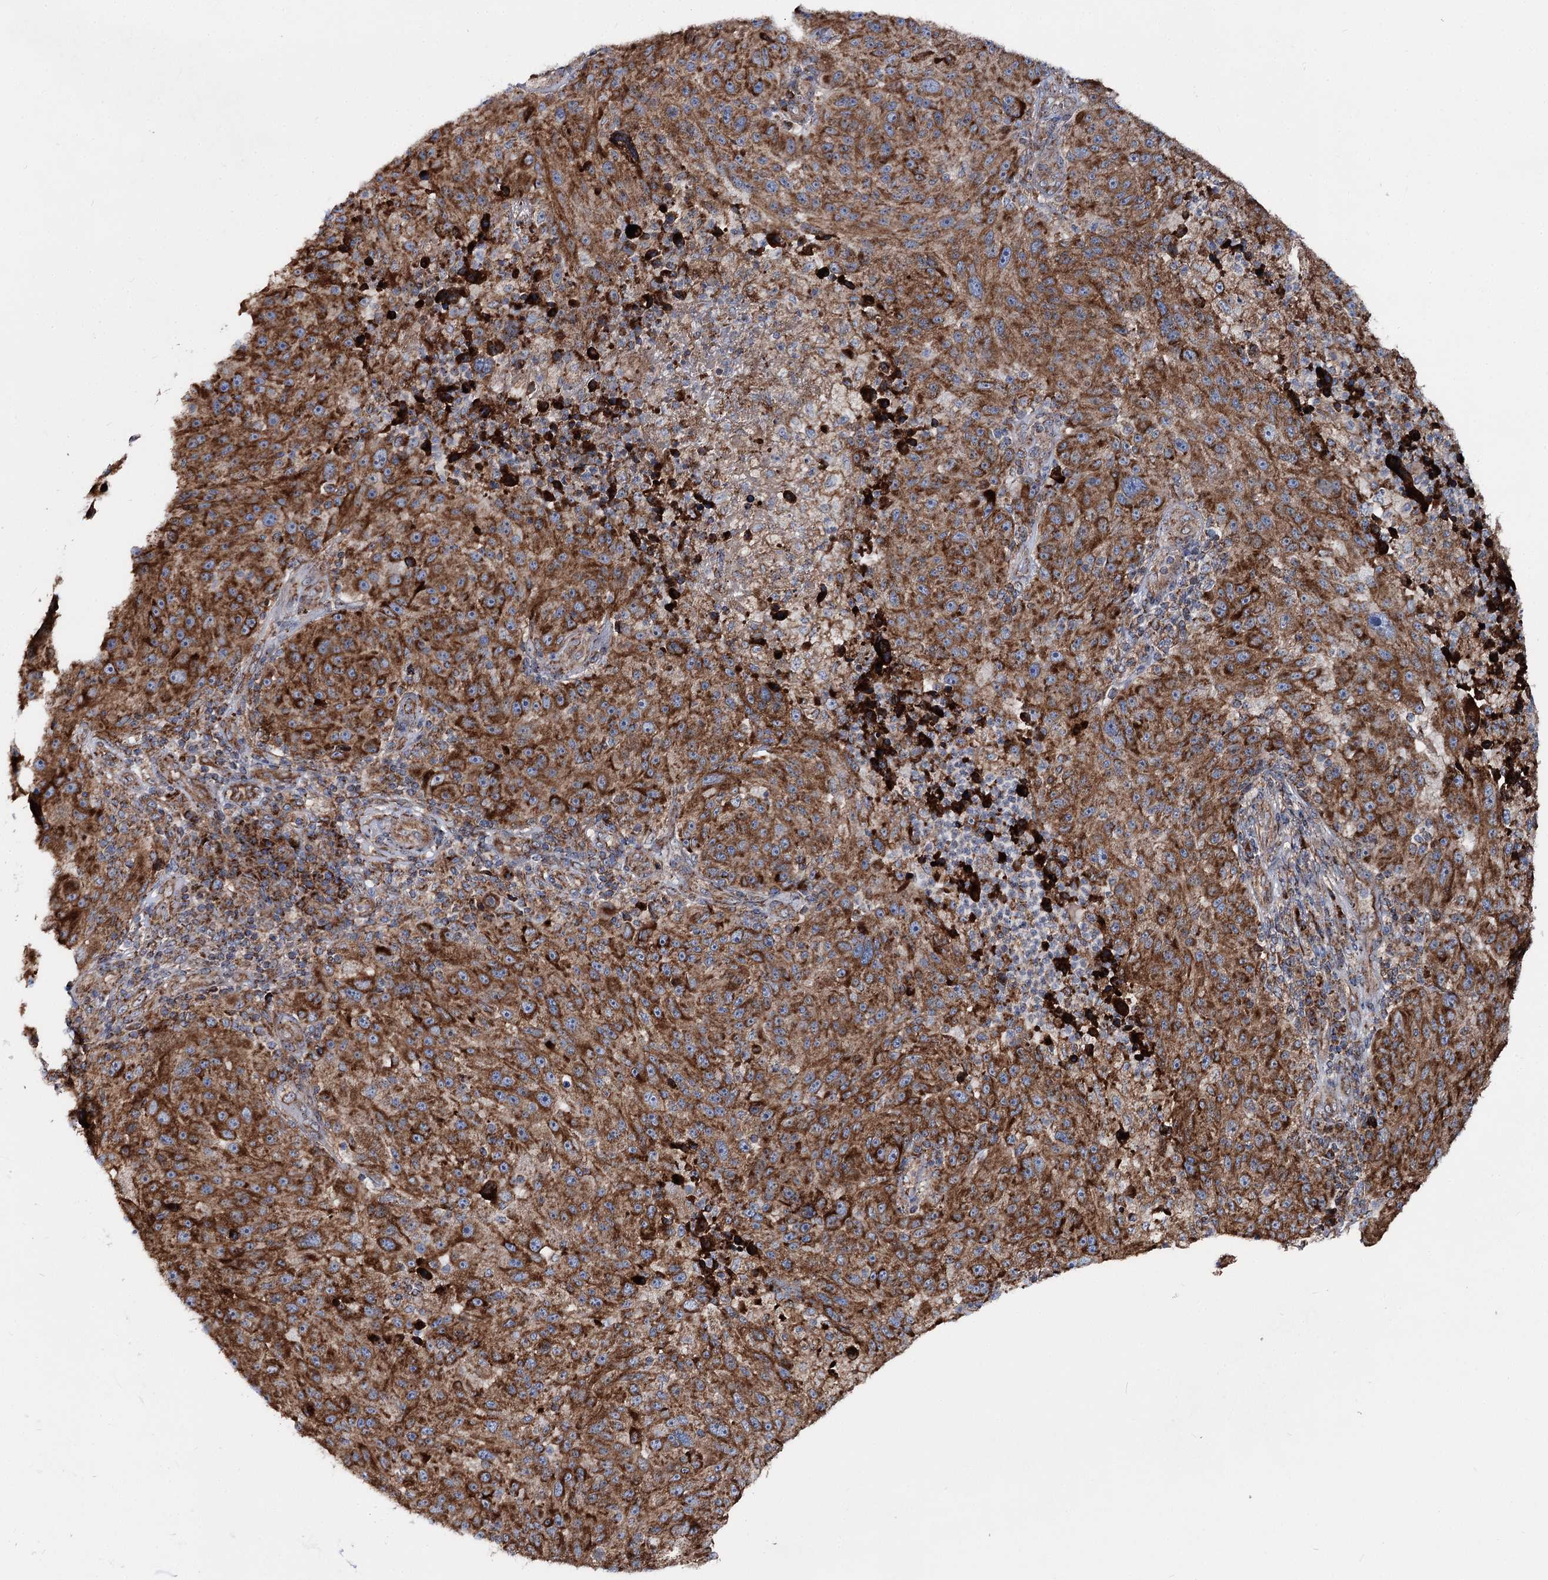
{"staining": {"intensity": "strong", "quantity": ">75%", "location": "cytoplasmic/membranous"}, "tissue": "melanoma", "cell_type": "Tumor cells", "image_type": "cancer", "snomed": [{"axis": "morphology", "description": "Malignant melanoma, NOS"}, {"axis": "topography", "description": "Skin"}], "caption": "A high-resolution photomicrograph shows IHC staining of melanoma, which exhibits strong cytoplasmic/membranous expression in approximately >75% of tumor cells. (IHC, brightfield microscopy, high magnification).", "gene": "MSANTD2", "patient": {"sex": "male", "age": 53}}